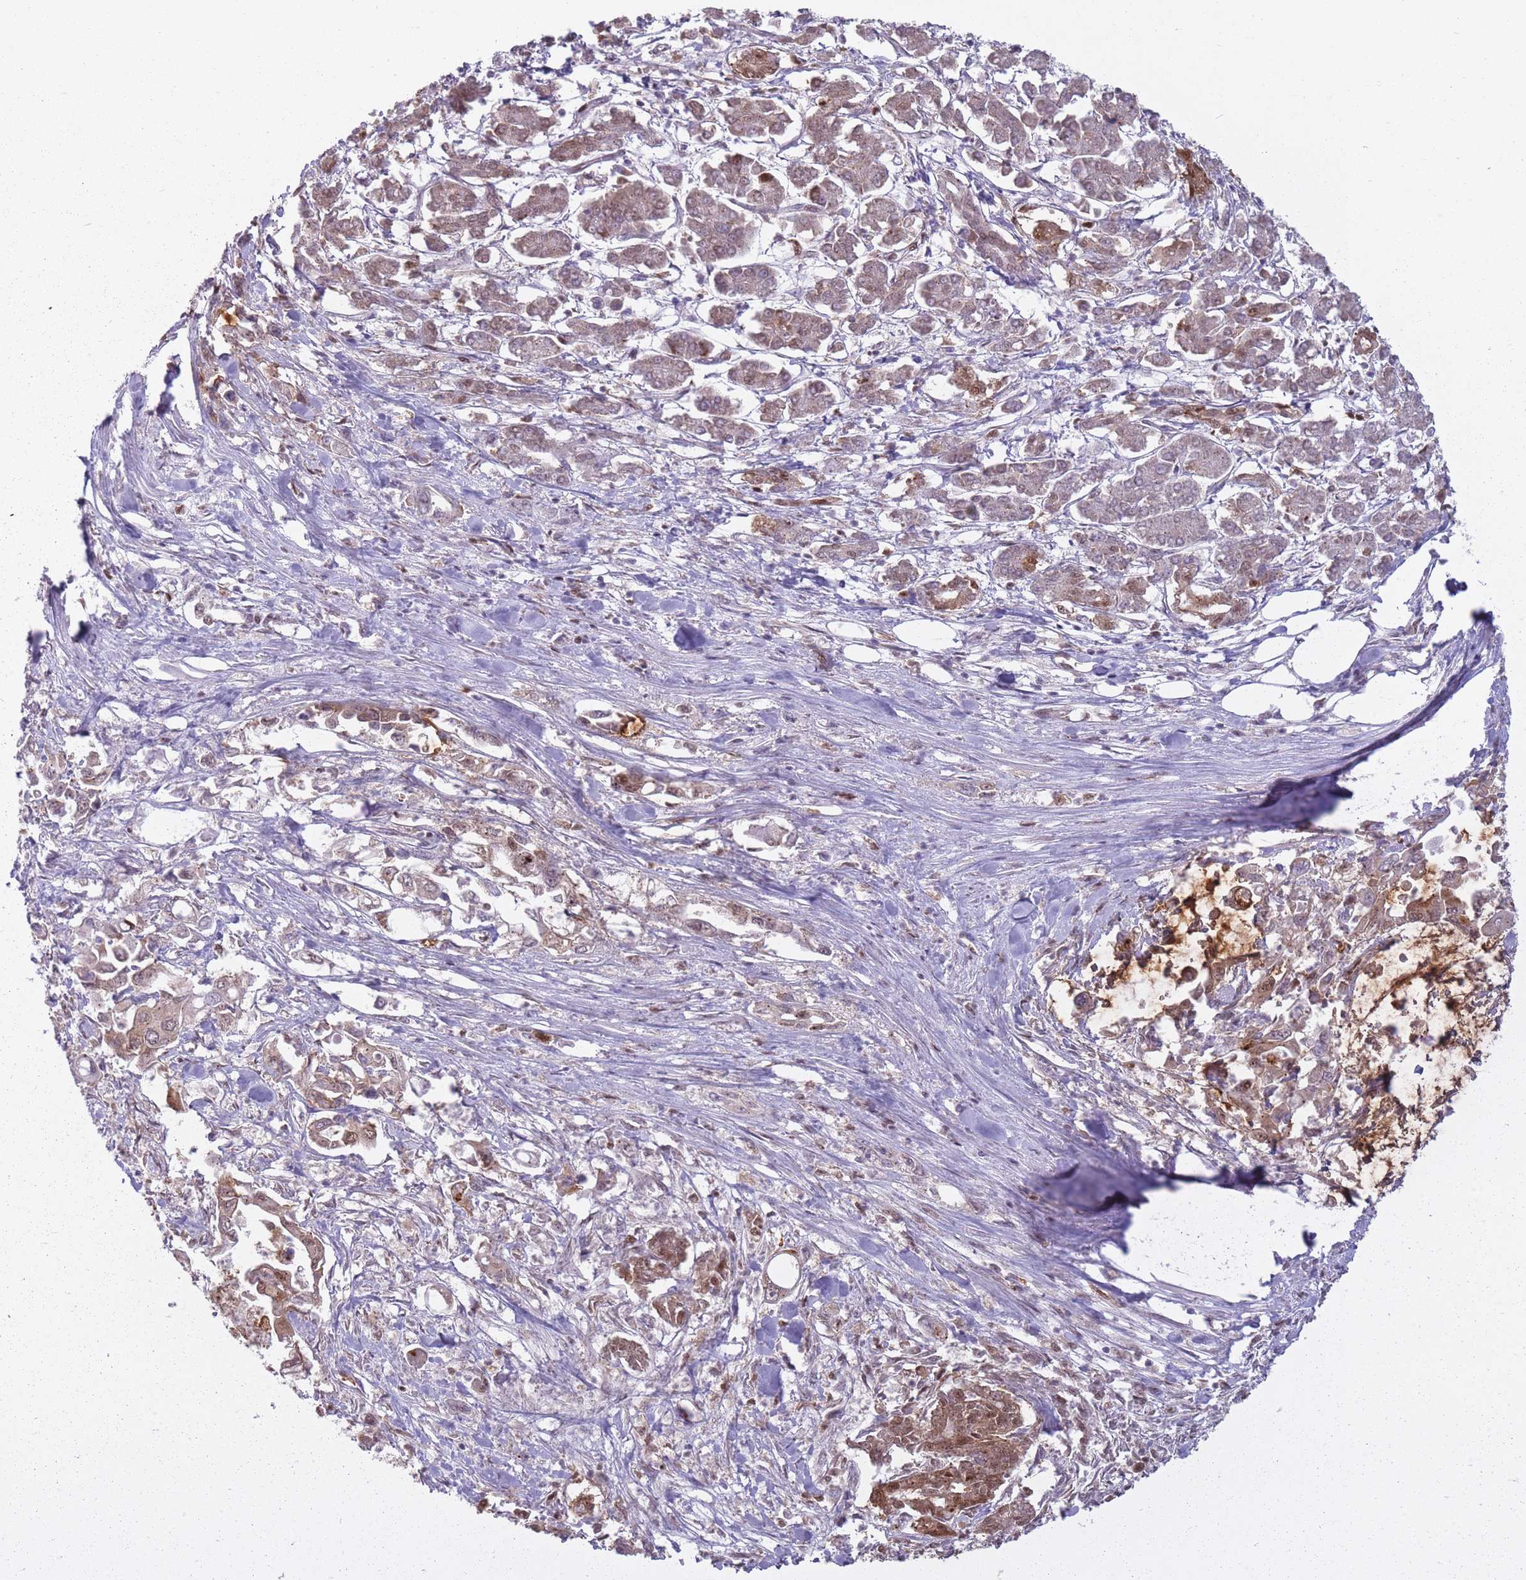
{"staining": {"intensity": "weak", "quantity": "25%-75%", "location": "cytoplasmic/membranous"}, "tissue": "pancreatic cancer", "cell_type": "Tumor cells", "image_type": "cancer", "snomed": [{"axis": "morphology", "description": "Adenocarcinoma, NOS"}, {"axis": "topography", "description": "Pancreas"}], "caption": "IHC histopathology image of human pancreatic adenocarcinoma stained for a protein (brown), which reveals low levels of weak cytoplasmic/membranous positivity in about 25%-75% of tumor cells.", "gene": "LGALS9", "patient": {"sex": "male", "age": 61}}